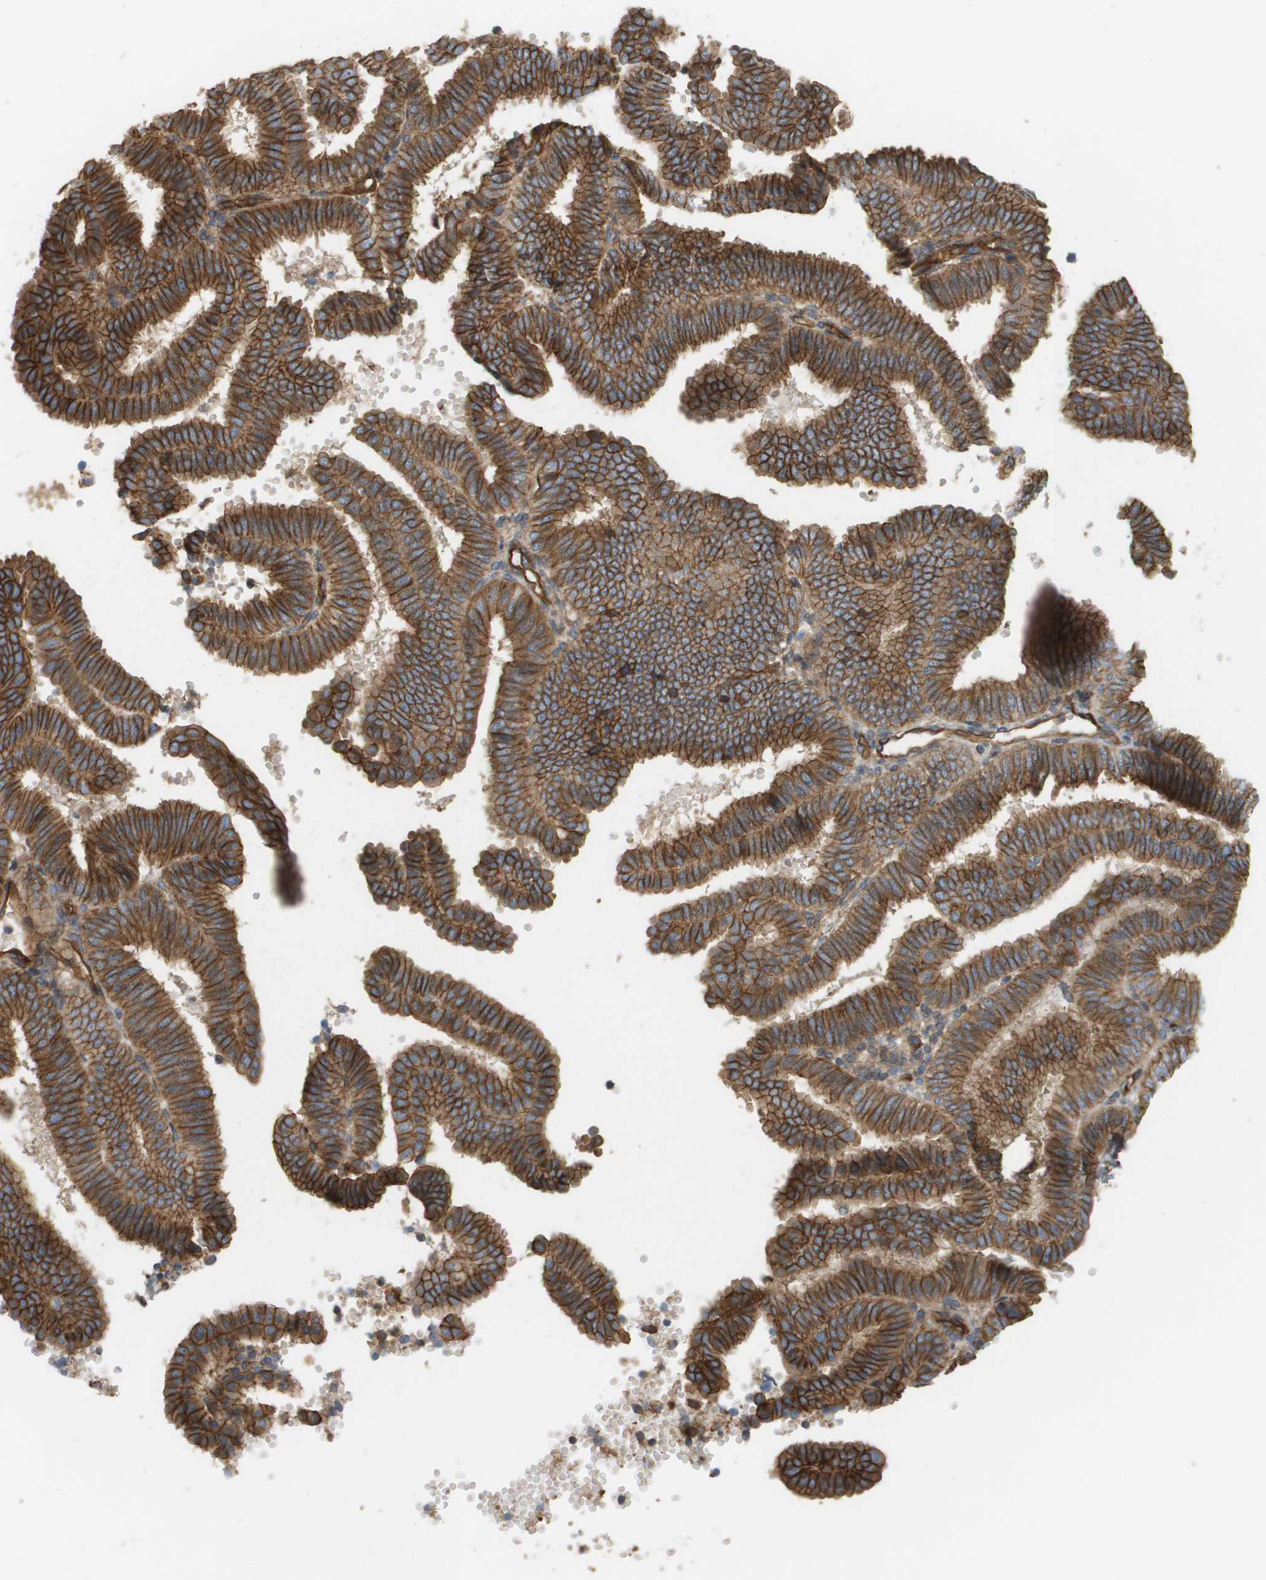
{"staining": {"intensity": "strong", "quantity": ">75%", "location": "cytoplasmic/membranous"}, "tissue": "endometrial cancer", "cell_type": "Tumor cells", "image_type": "cancer", "snomed": [{"axis": "morphology", "description": "Adenocarcinoma, NOS"}, {"axis": "topography", "description": "Endometrium"}], "caption": "Brown immunohistochemical staining in human adenocarcinoma (endometrial) exhibits strong cytoplasmic/membranous positivity in approximately >75% of tumor cells.", "gene": "SGMS2", "patient": {"sex": "female", "age": 58}}